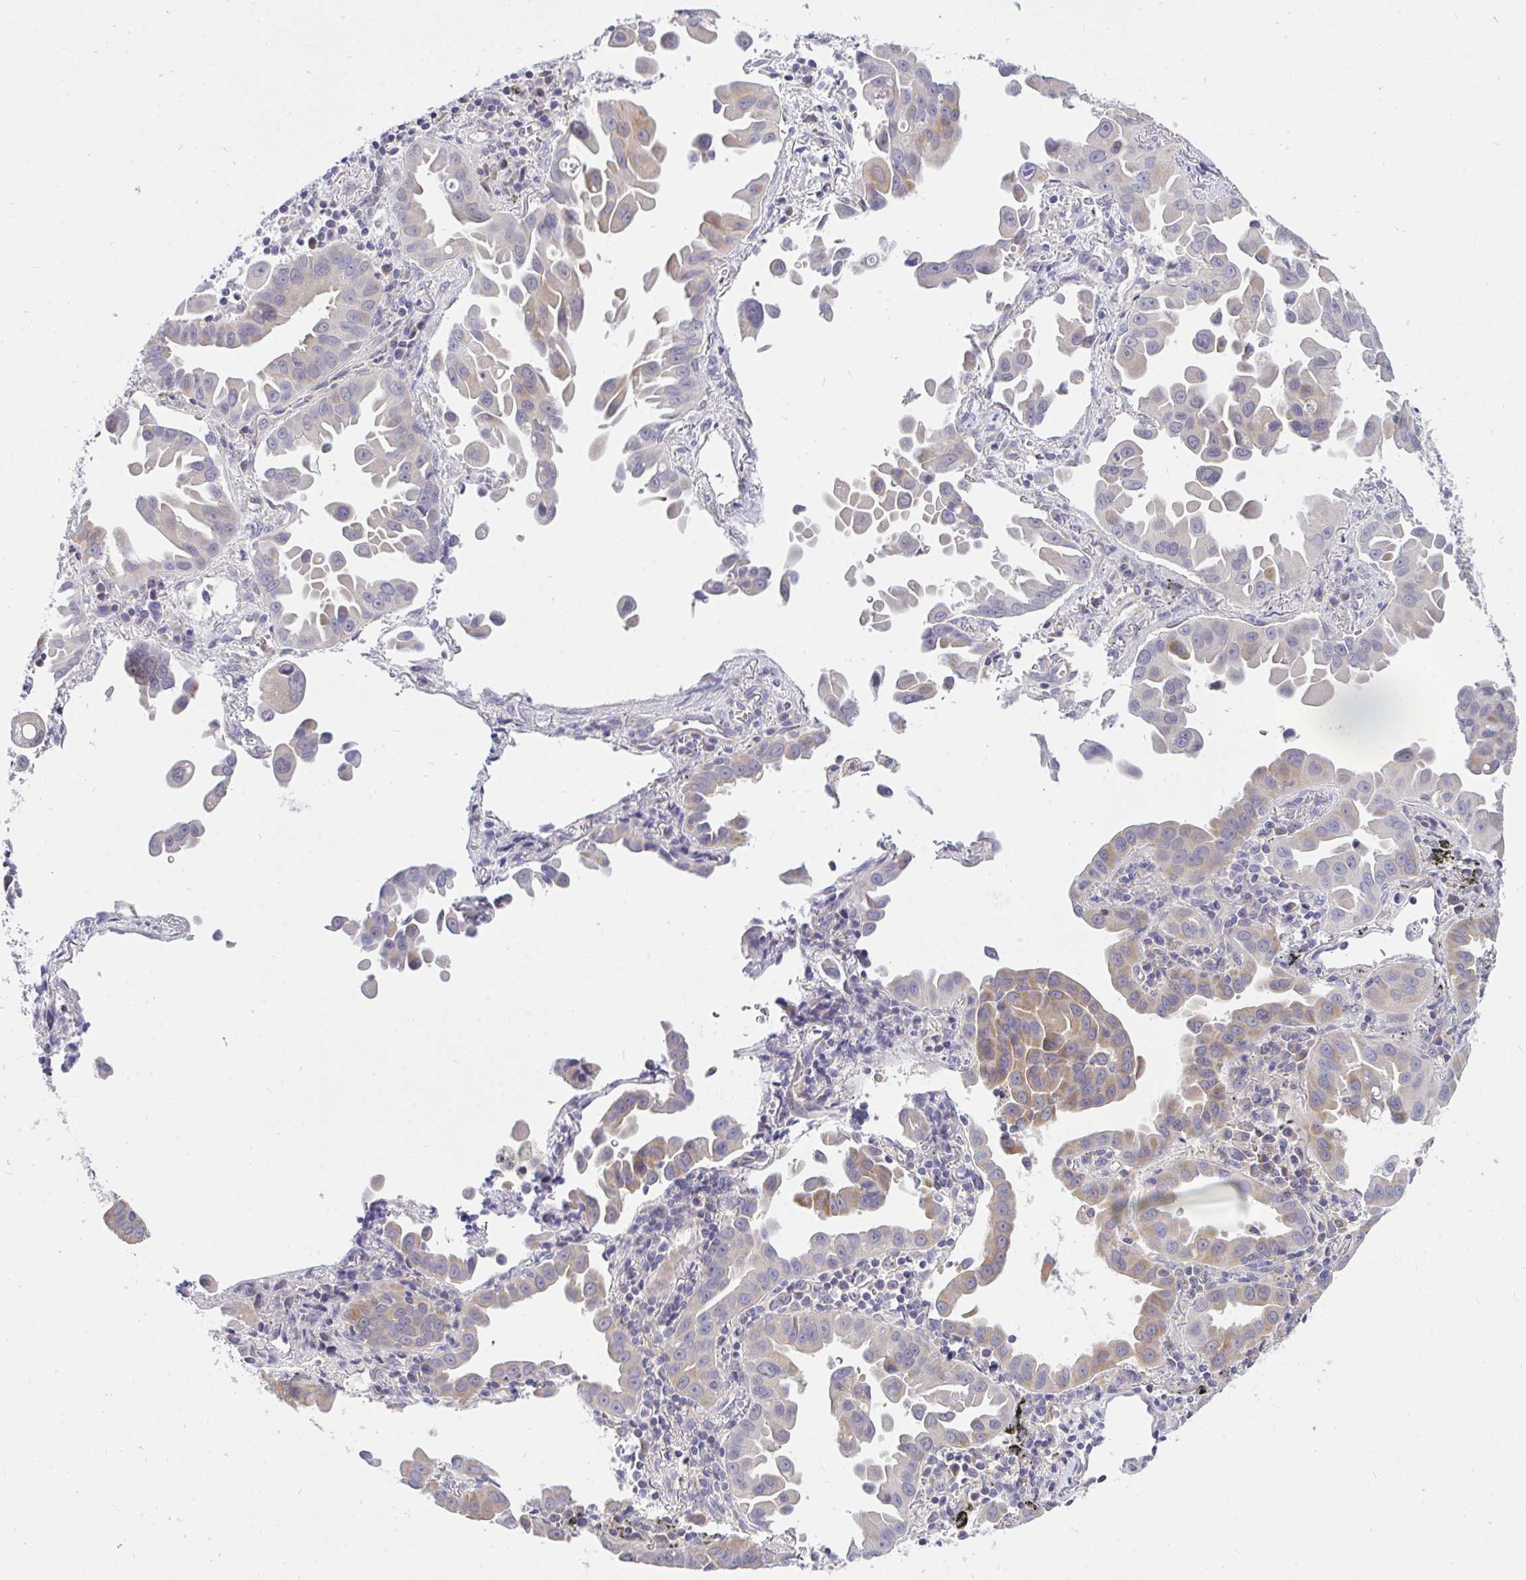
{"staining": {"intensity": "weak", "quantity": "25%-75%", "location": "cytoplasmic/membranous"}, "tissue": "lung cancer", "cell_type": "Tumor cells", "image_type": "cancer", "snomed": [{"axis": "morphology", "description": "Adenocarcinoma, NOS"}, {"axis": "topography", "description": "Lung"}], "caption": "A photomicrograph of human lung adenocarcinoma stained for a protein reveals weak cytoplasmic/membranous brown staining in tumor cells.", "gene": "C19orf54", "patient": {"sex": "male", "age": 68}}